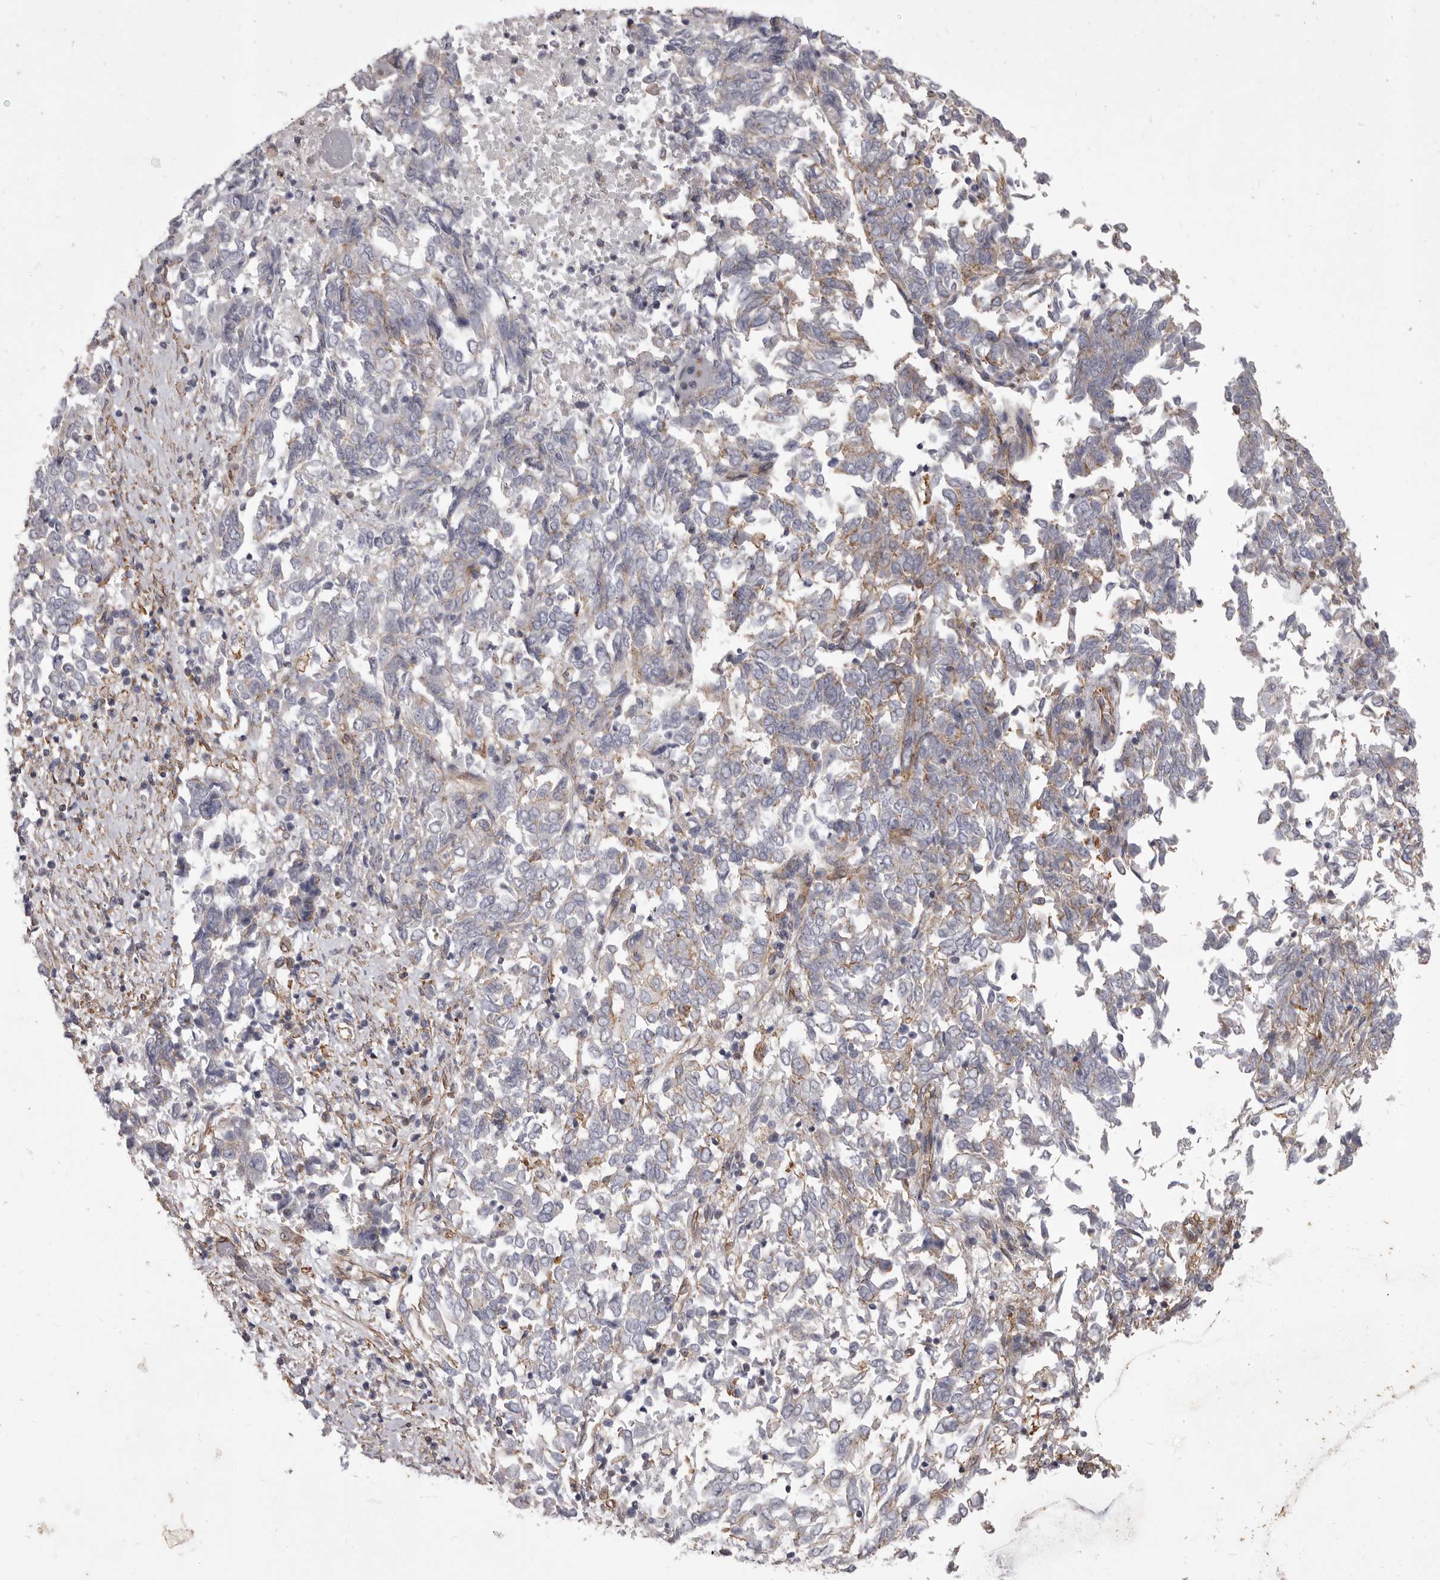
{"staining": {"intensity": "weak", "quantity": "<25%", "location": "cytoplasmic/membranous"}, "tissue": "endometrial cancer", "cell_type": "Tumor cells", "image_type": "cancer", "snomed": [{"axis": "morphology", "description": "Adenocarcinoma, NOS"}, {"axis": "topography", "description": "Endometrium"}], "caption": "DAB (3,3'-diaminobenzidine) immunohistochemical staining of human endometrial adenocarcinoma shows no significant expression in tumor cells. (DAB IHC with hematoxylin counter stain).", "gene": "P2RX6", "patient": {"sex": "female", "age": 80}}